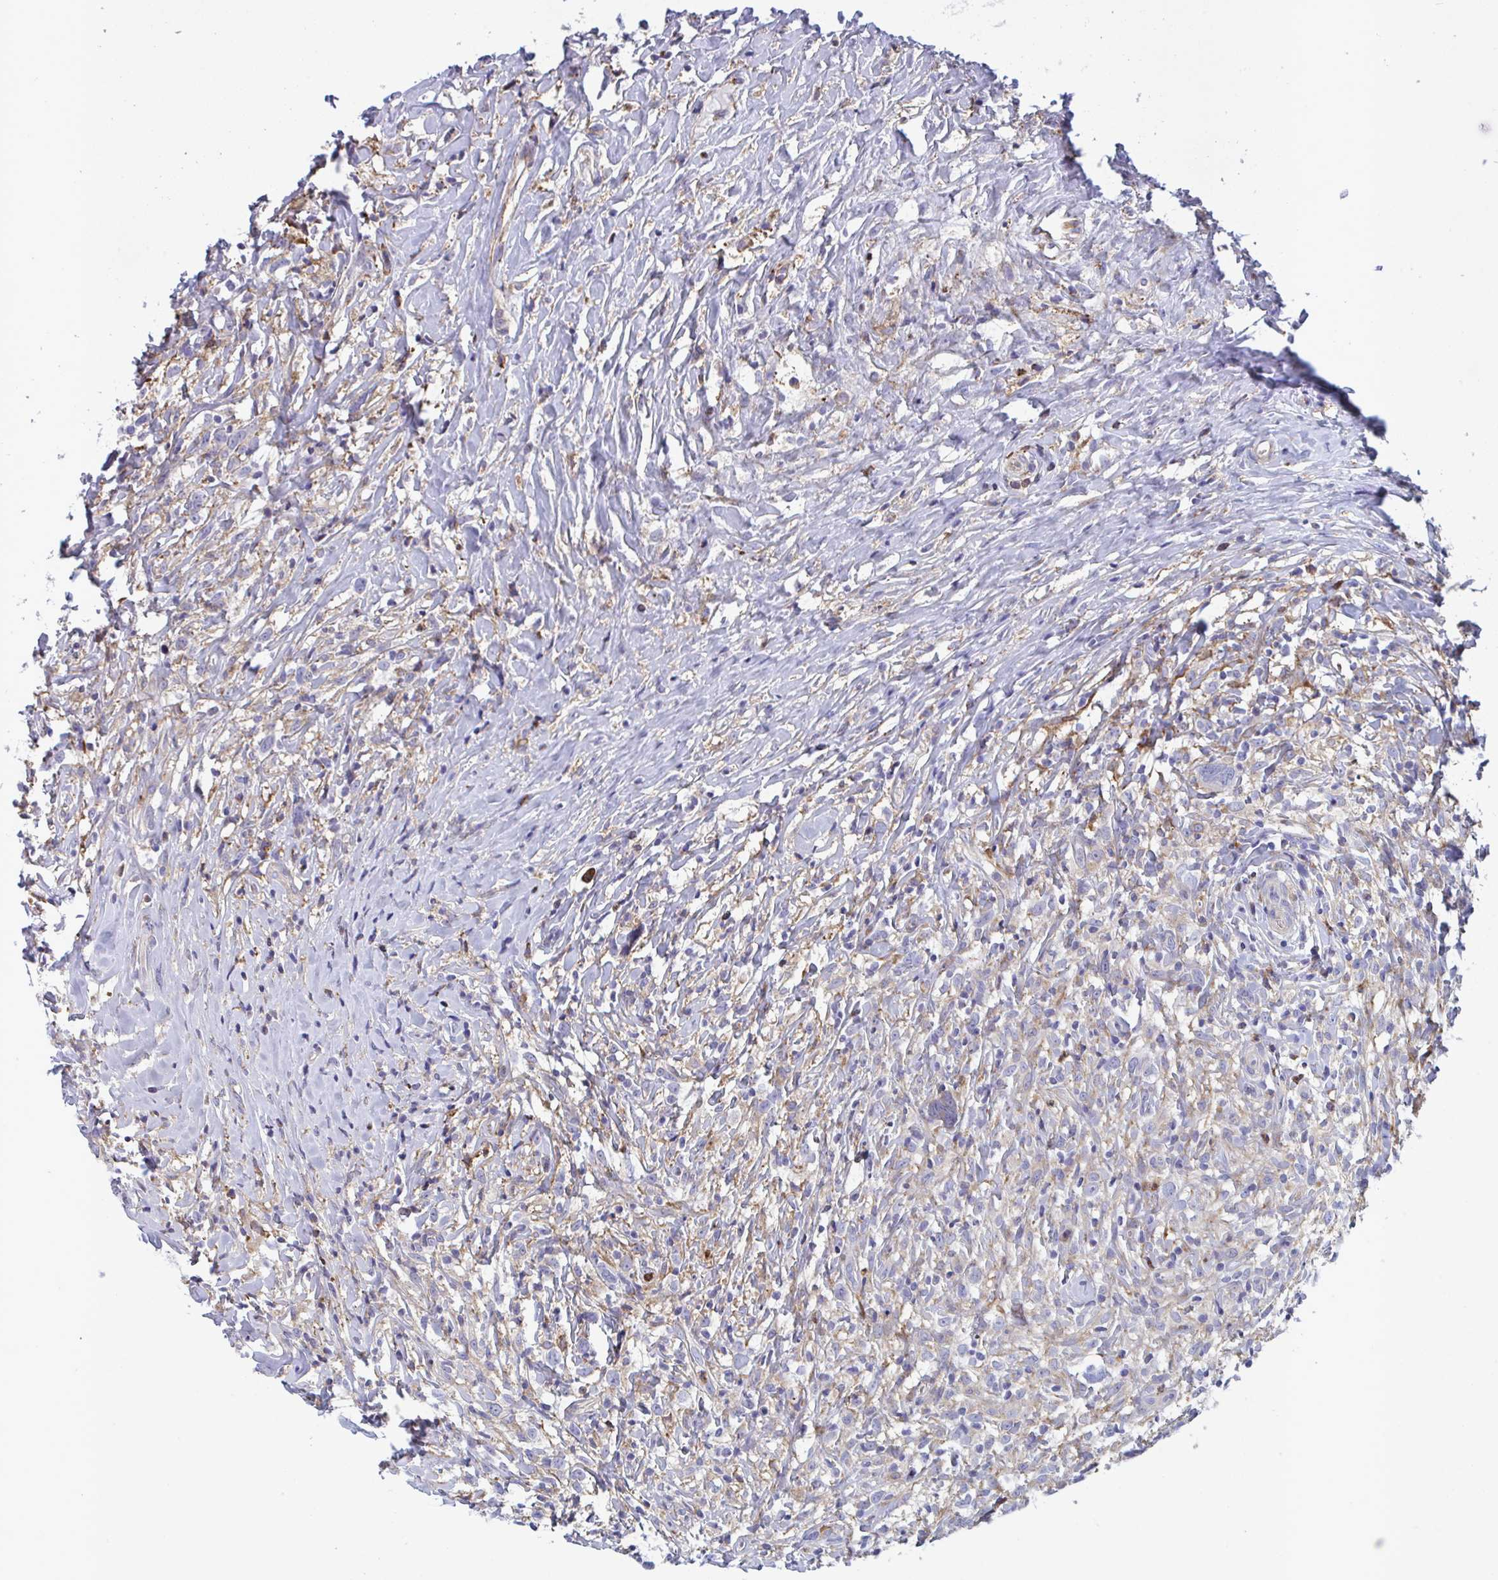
{"staining": {"intensity": "negative", "quantity": "none", "location": "none"}, "tissue": "lymphoma", "cell_type": "Tumor cells", "image_type": "cancer", "snomed": [{"axis": "morphology", "description": "Hodgkin's disease, NOS"}, {"axis": "topography", "description": "No Tissue"}], "caption": "Hodgkin's disease stained for a protein using IHC exhibits no expression tumor cells.", "gene": "PEAK3", "patient": {"sex": "female", "age": 21}}